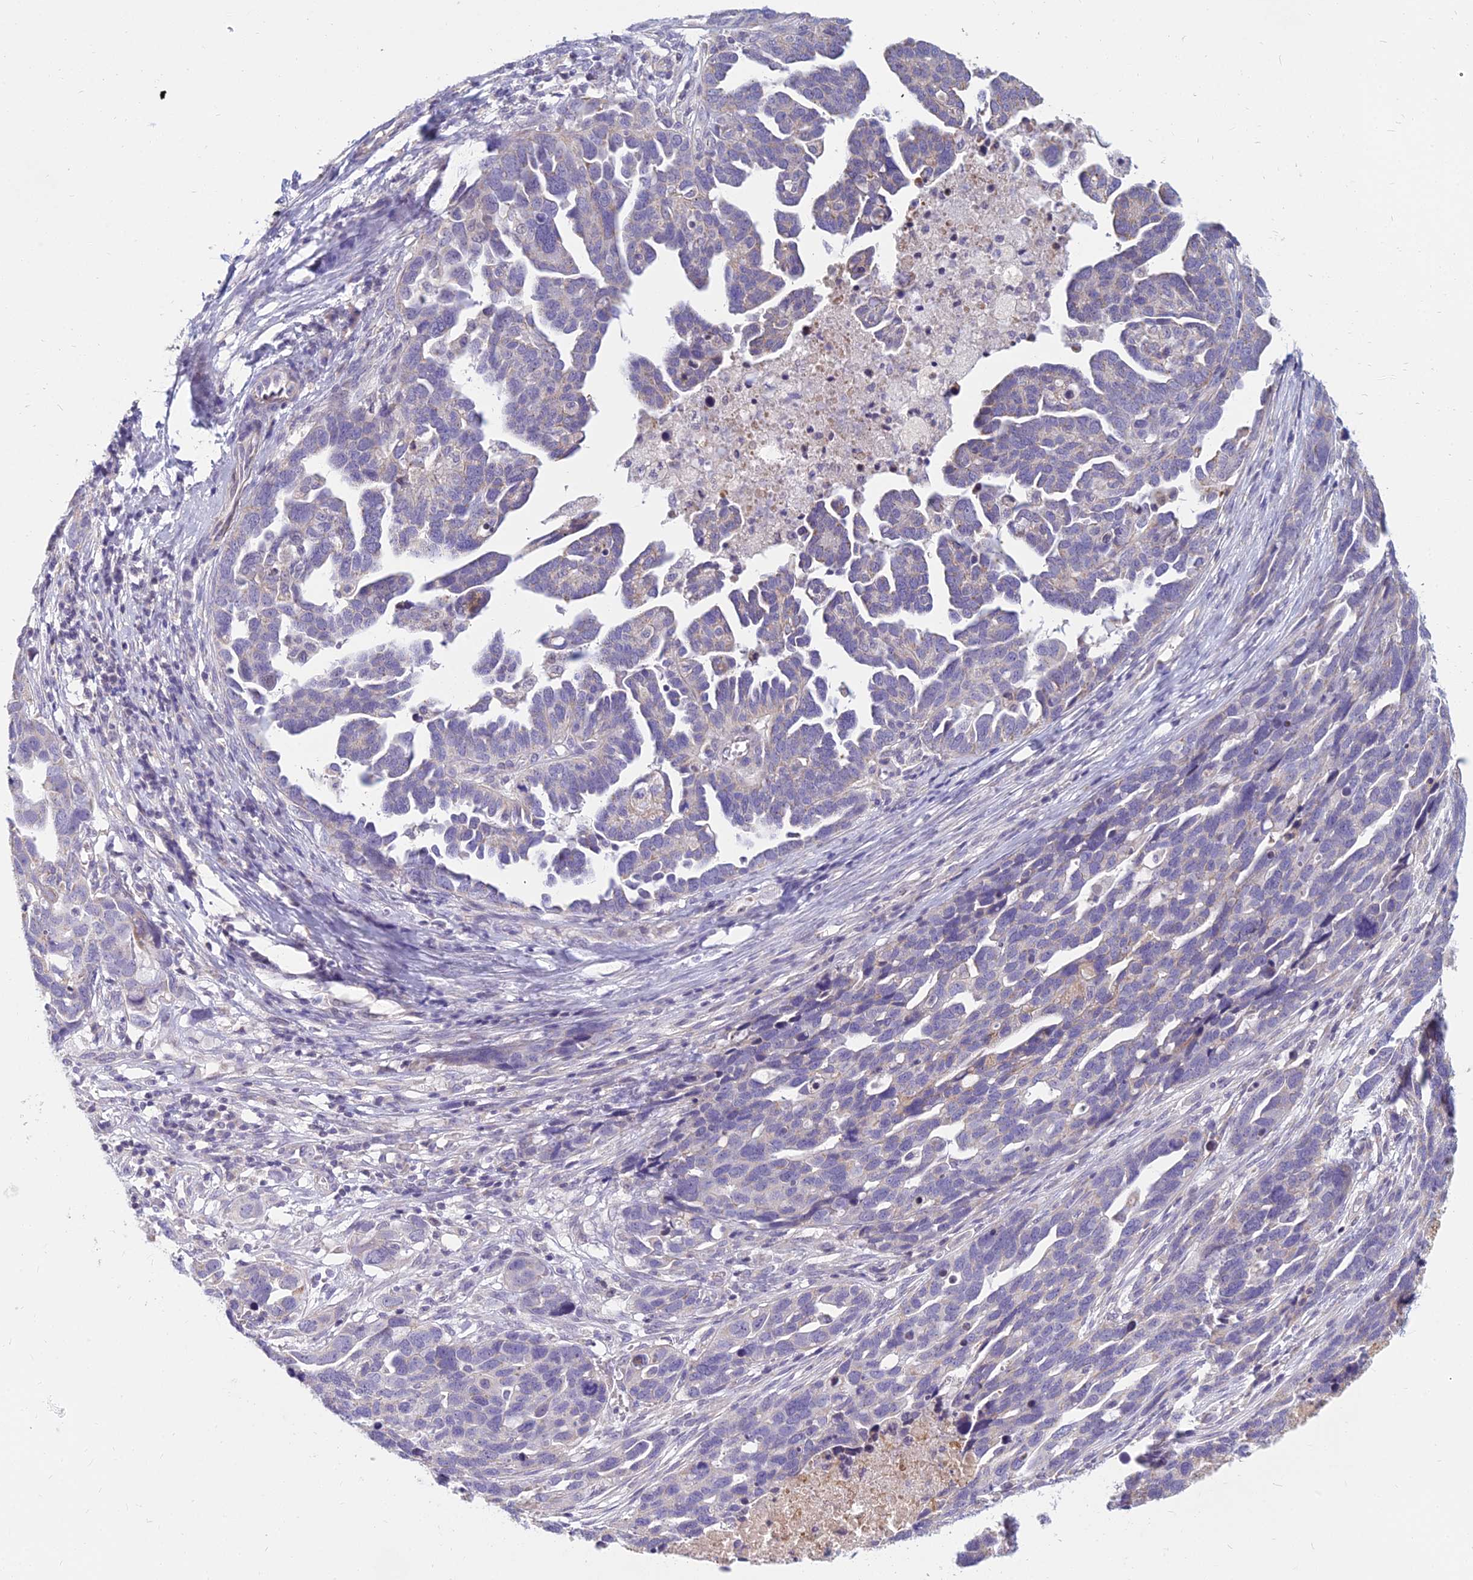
{"staining": {"intensity": "negative", "quantity": "none", "location": "none"}, "tissue": "ovarian cancer", "cell_type": "Tumor cells", "image_type": "cancer", "snomed": [{"axis": "morphology", "description": "Cystadenocarcinoma, serous, NOS"}, {"axis": "topography", "description": "Ovary"}], "caption": "An IHC micrograph of ovarian cancer (serous cystadenocarcinoma) is shown. There is no staining in tumor cells of ovarian cancer (serous cystadenocarcinoma). (DAB IHC with hematoxylin counter stain).", "gene": "CFAP206", "patient": {"sex": "female", "age": 54}}